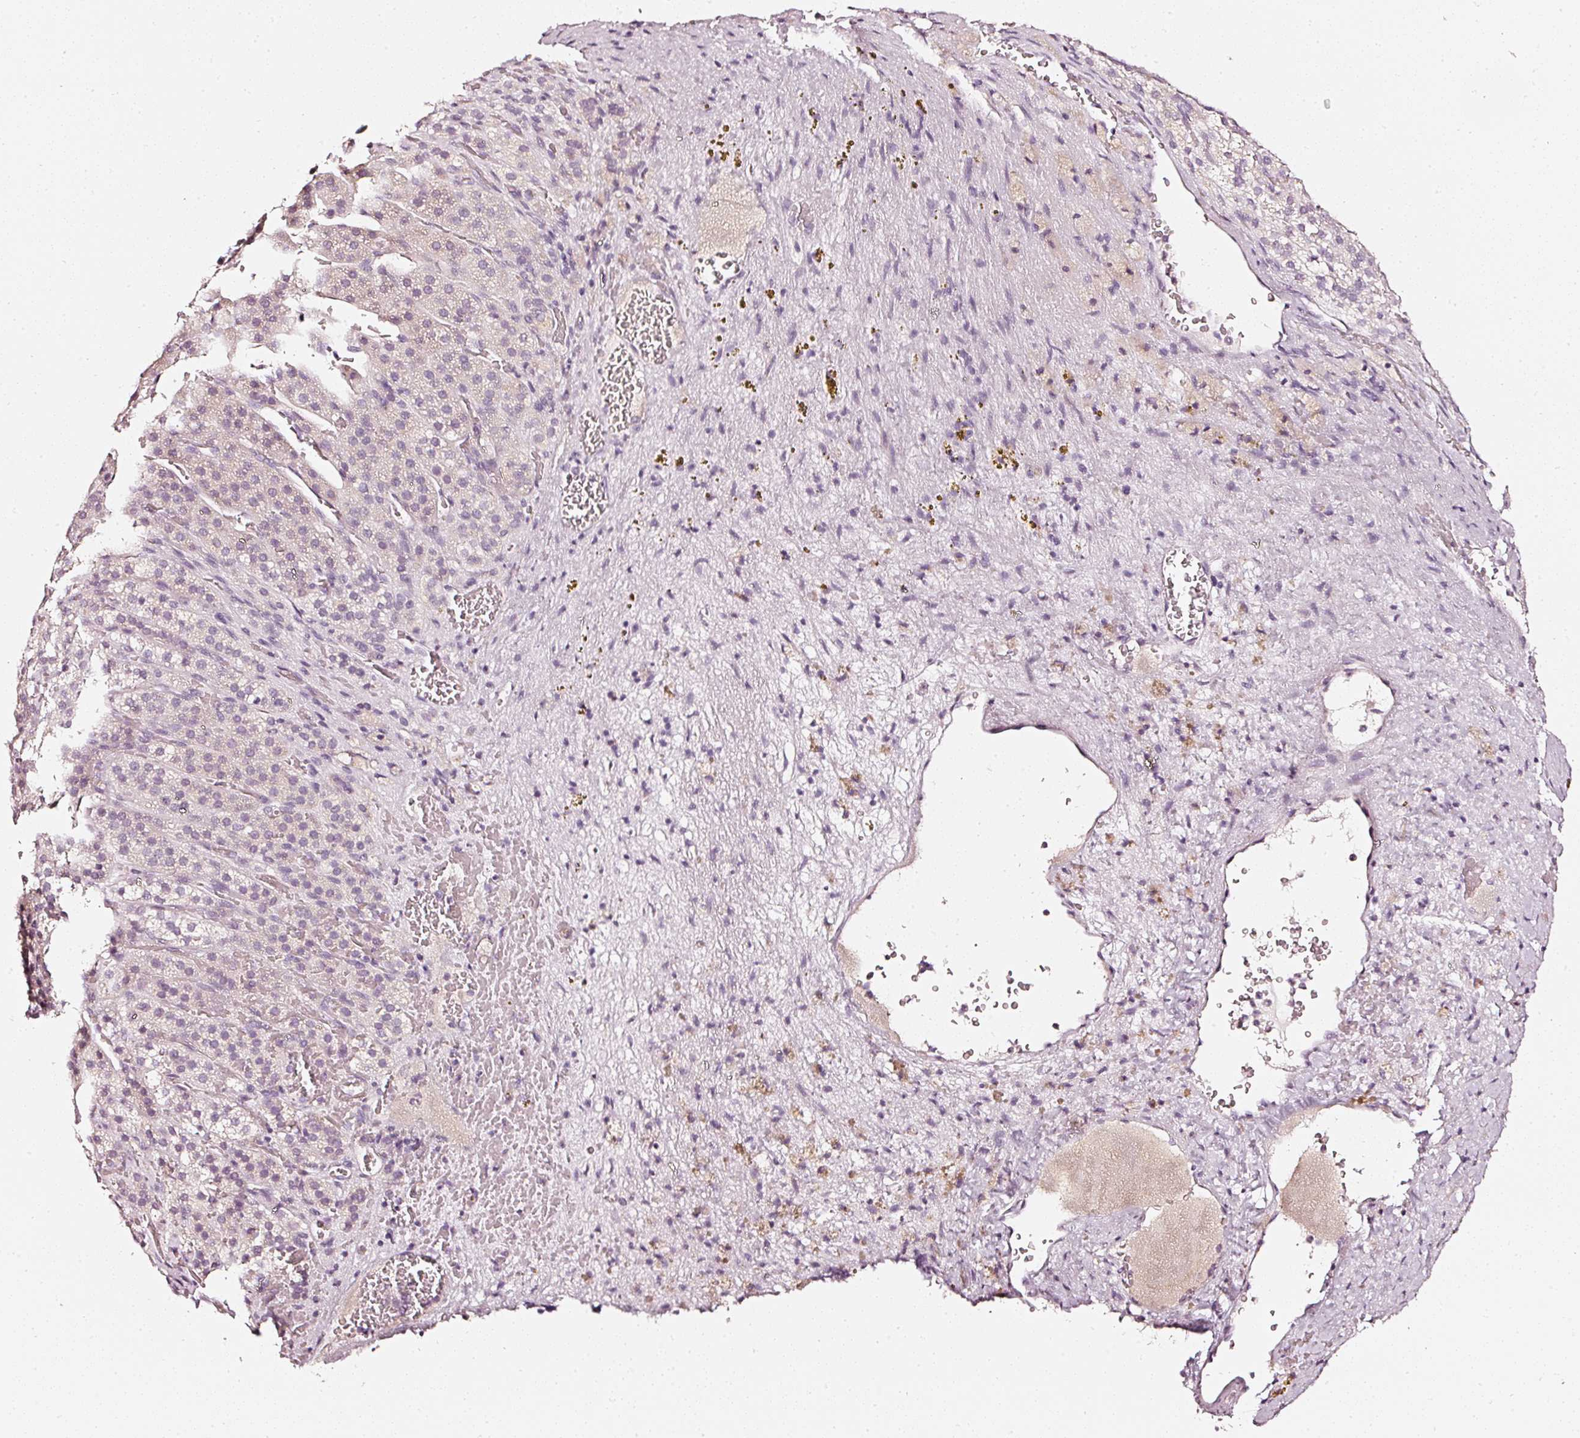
{"staining": {"intensity": "negative", "quantity": "none", "location": "none"}, "tissue": "adrenal gland", "cell_type": "Glandular cells", "image_type": "normal", "snomed": [{"axis": "morphology", "description": "Normal tissue, NOS"}, {"axis": "topography", "description": "Adrenal gland"}], "caption": "IHC histopathology image of normal adrenal gland: adrenal gland stained with DAB displays no significant protein positivity in glandular cells.", "gene": "CNP", "patient": {"sex": "female", "age": 41}}